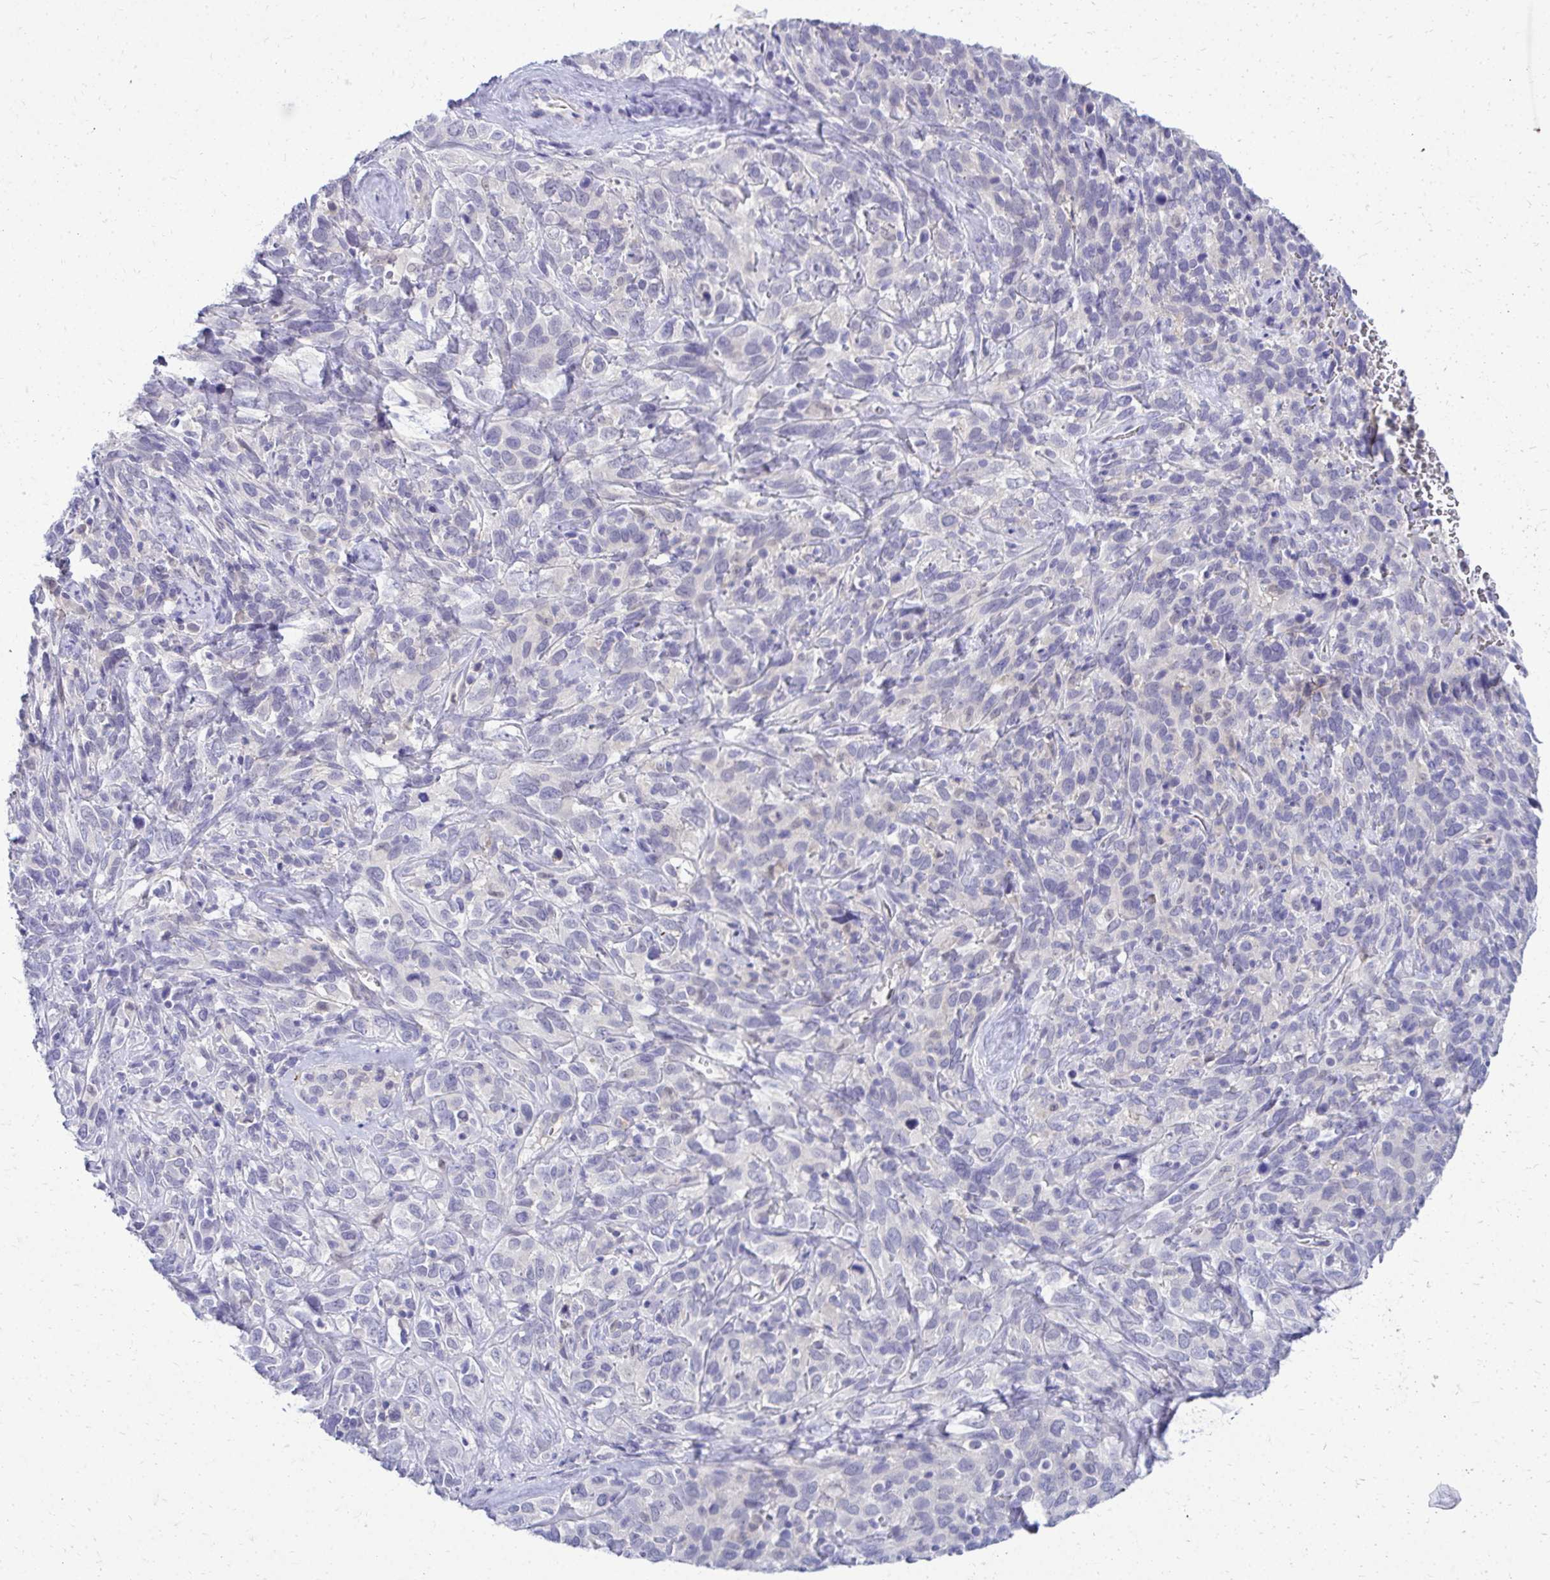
{"staining": {"intensity": "negative", "quantity": "none", "location": "none"}, "tissue": "cervical cancer", "cell_type": "Tumor cells", "image_type": "cancer", "snomed": [{"axis": "morphology", "description": "Normal tissue, NOS"}, {"axis": "morphology", "description": "Squamous cell carcinoma, NOS"}, {"axis": "topography", "description": "Cervix"}], "caption": "High magnification brightfield microscopy of squamous cell carcinoma (cervical) stained with DAB (3,3'-diaminobenzidine) (brown) and counterstained with hematoxylin (blue): tumor cells show no significant expression.", "gene": "ZSWIM9", "patient": {"sex": "female", "age": 51}}